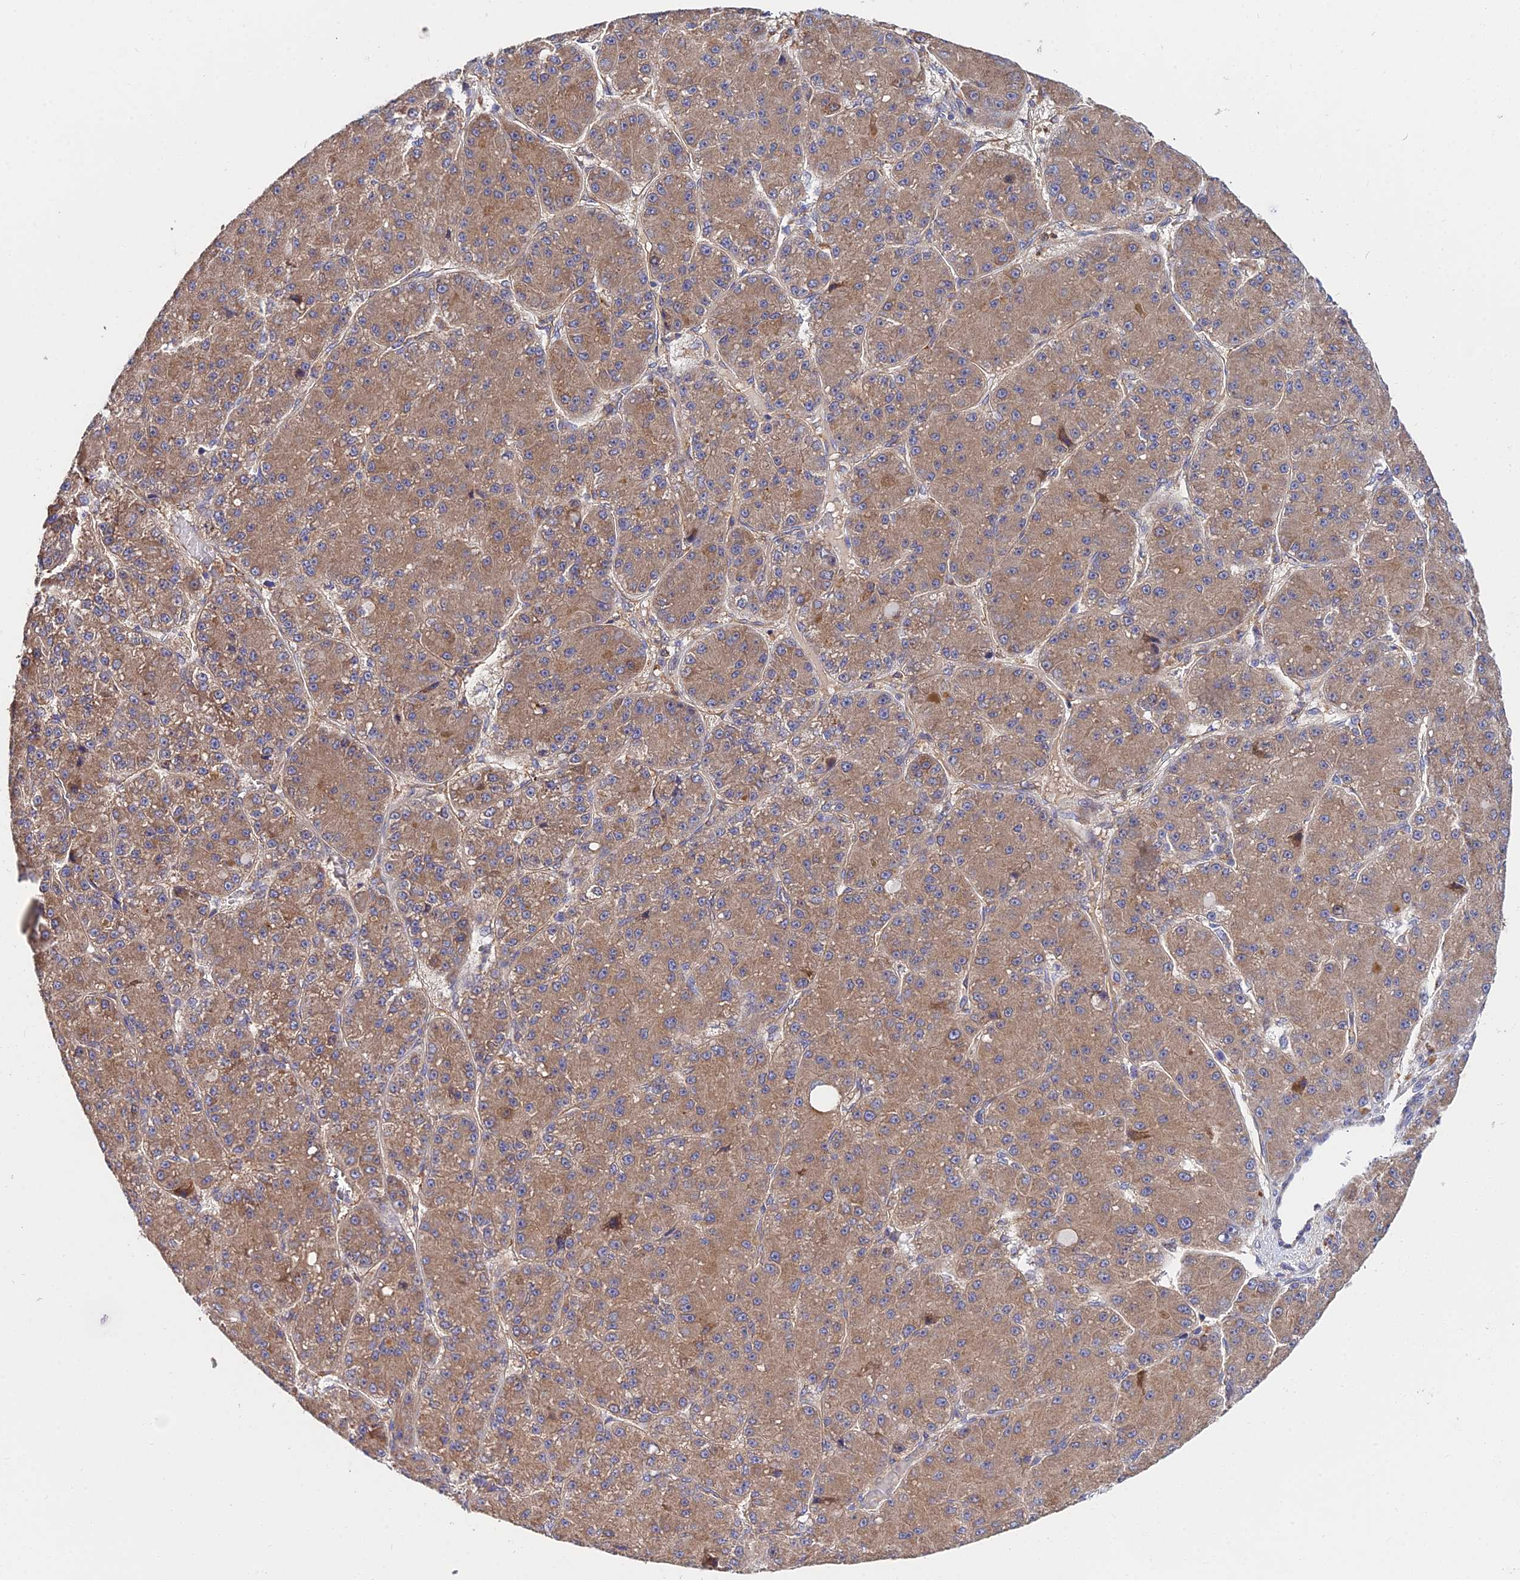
{"staining": {"intensity": "moderate", "quantity": ">75%", "location": "cytoplasmic/membranous"}, "tissue": "liver cancer", "cell_type": "Tumor cells", "image_type": "cancer", "snomed": [{"axis": "morphology", "description": "Carcinoma, Hepatocellular, NOS"}, {"axis": "topography", "description": "Liver"}], "caption": "Moderate cytoplasmic/membranous staining for a protein is present in approximately >75% of tumor cells of hepatocellular carcinoma (liver) using IHC.", "gene": "CDC37L1", "patient": {"sex": "male", "age": 67}}